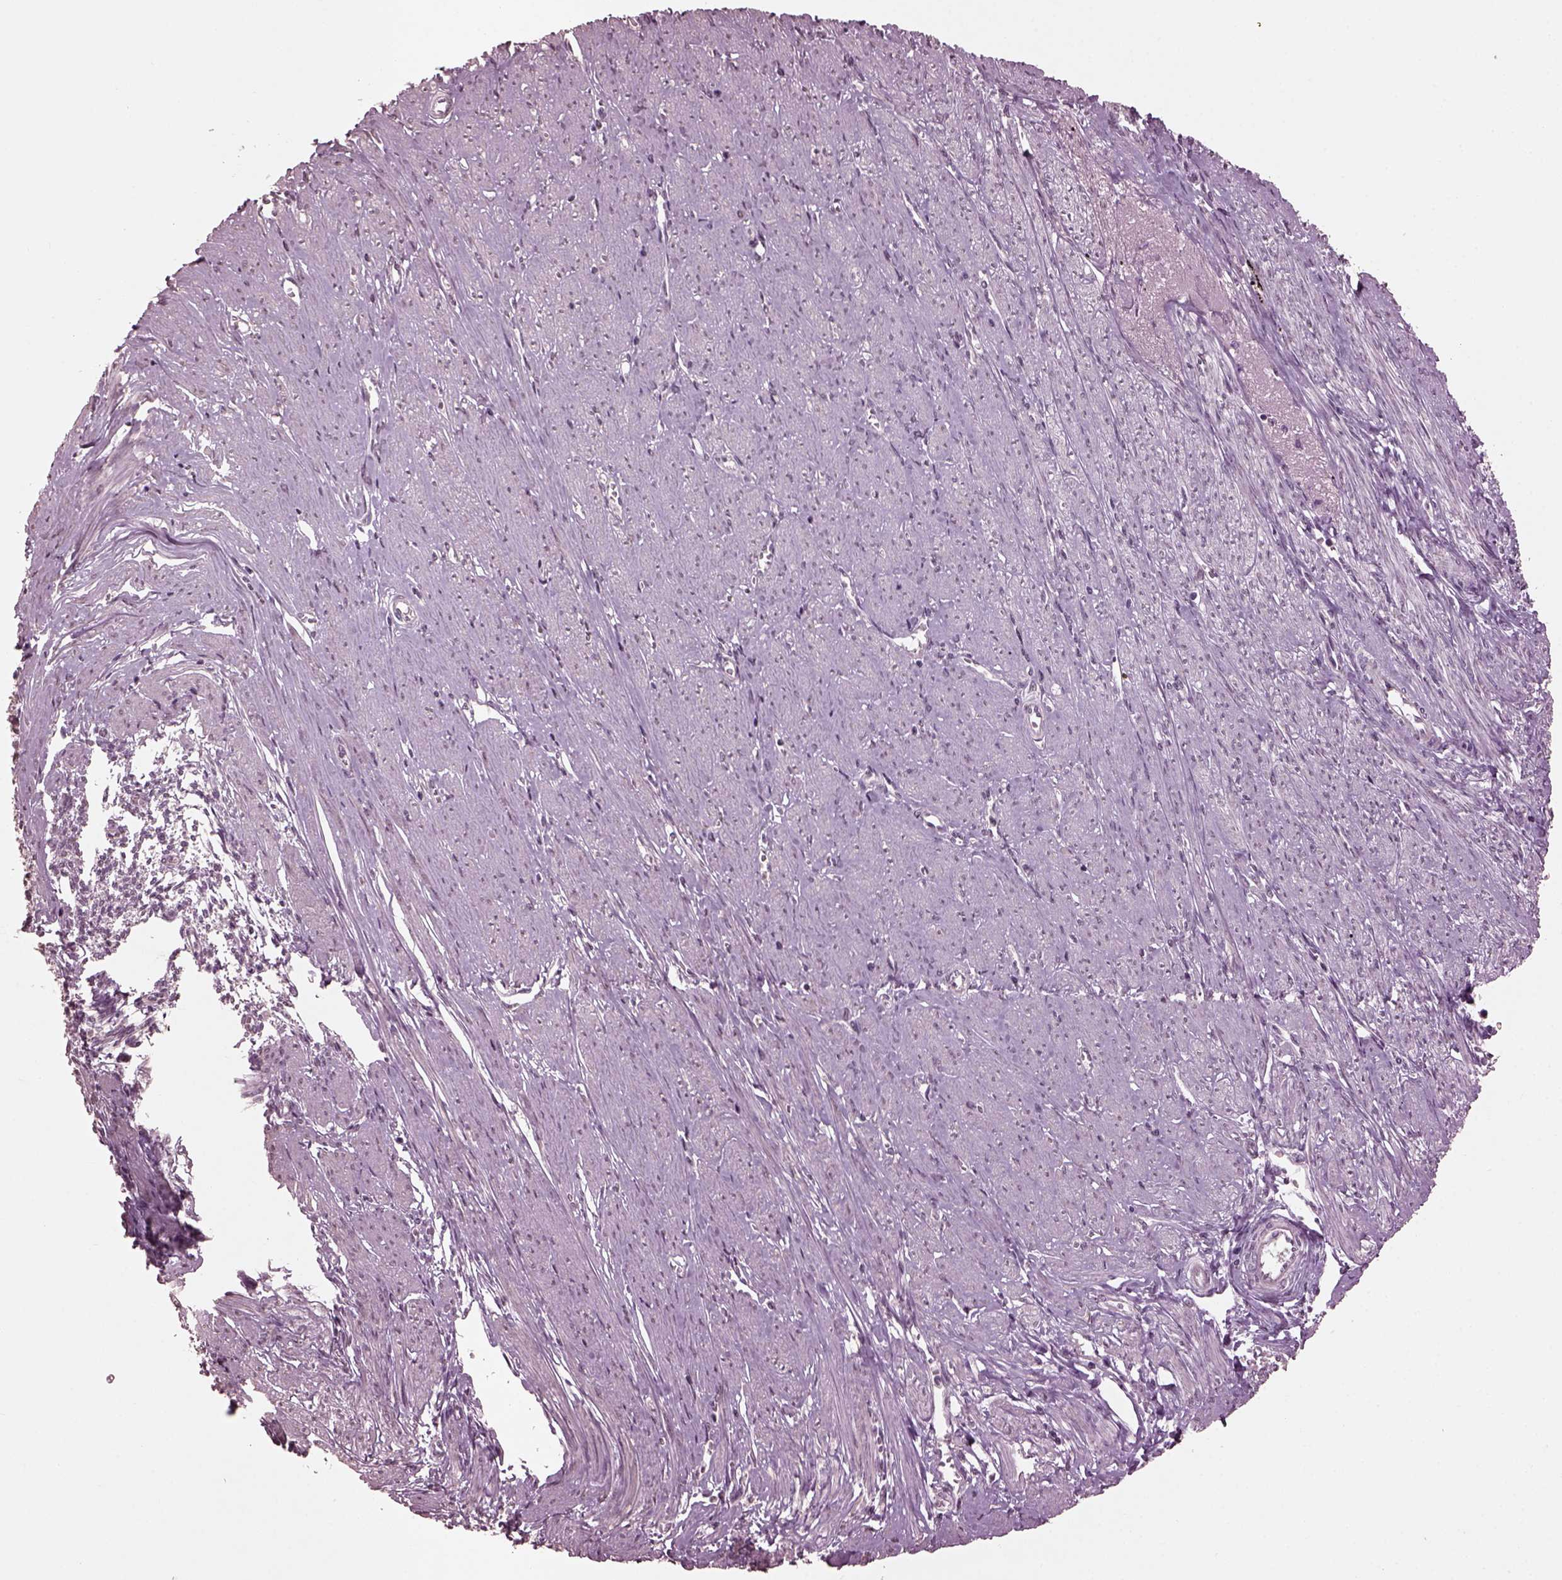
{"staining": {"intensity": "negative", "quantity": "none", "location": "none"}, "tissue": "endometrium", "cell_type": "Cells in endometrial stroma", "image_type": "normal", "snomed": [{"axis": "morphology", "description": "Normal tissue, NOS"}, {"axis": "topography", "description": "Endometrium"}], "caption": "Protein analysis of normal endometrium exhibits no significant positivity in cells in endometrial stroma.", "gene": "IL18RAP", "patient": {"sex": "female", "age": 37}}